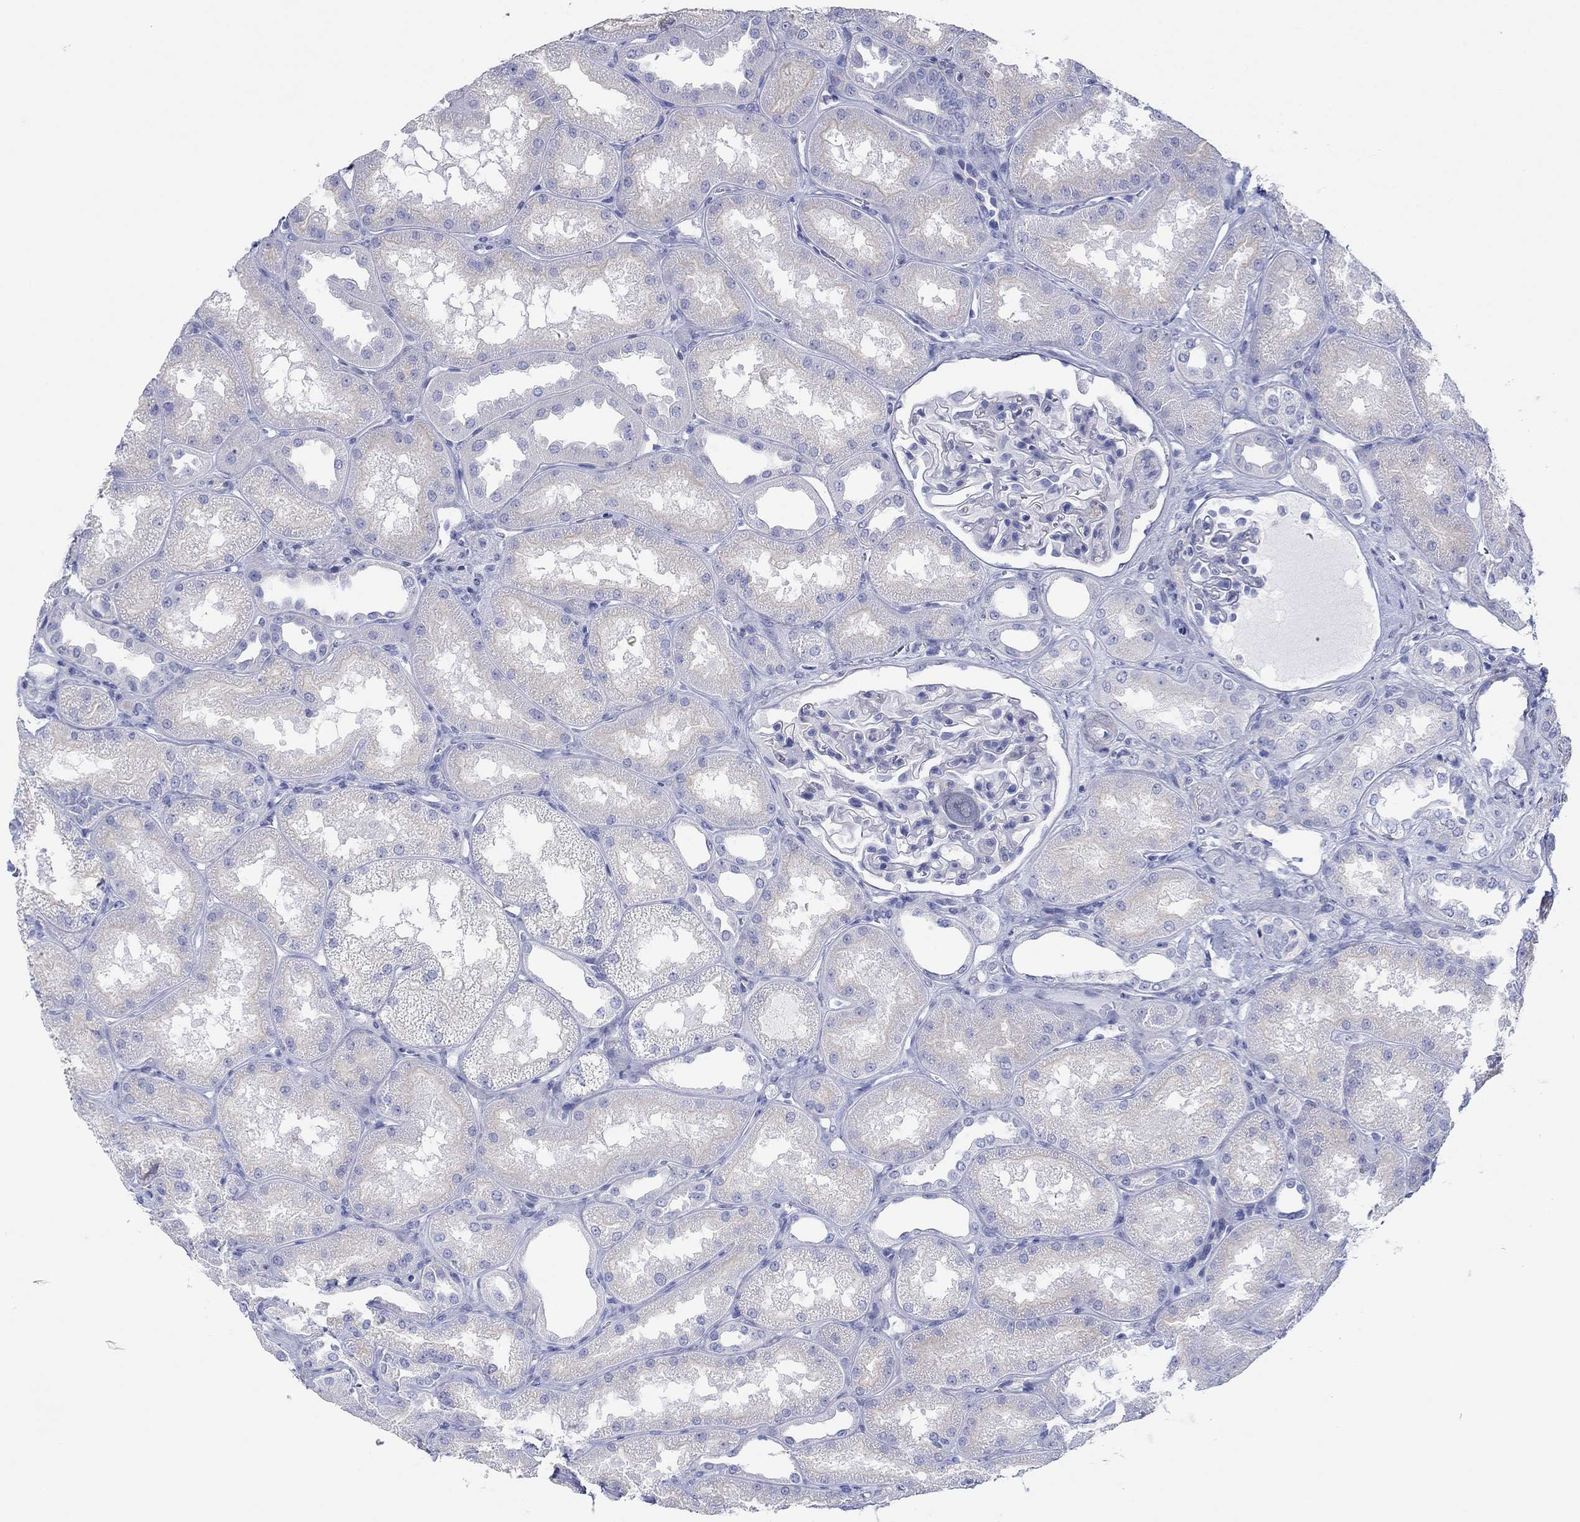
{"staining": {"intensity": "negative", "quantity": "none", "location": "none"}, "tissue": "kidney", "cell_type": "Cells in glomeruli", "image_type": "normal", "snomed": [{"axis": "morphology", "description": "Normal tissue, NOS"}, {"axis": "topography", "description": "Kidney"}], "caption": "Kidney was stained to show a protein in brown. There is no significant positivity in cells in glomeruli. (Stains: DAB immunohistochemistry with hematoxylin counter stain, Microscopy: brightfield microscopy at high magnification).", "gene": "PPIL6", "patient": {"sex": "male", "age": 61}}